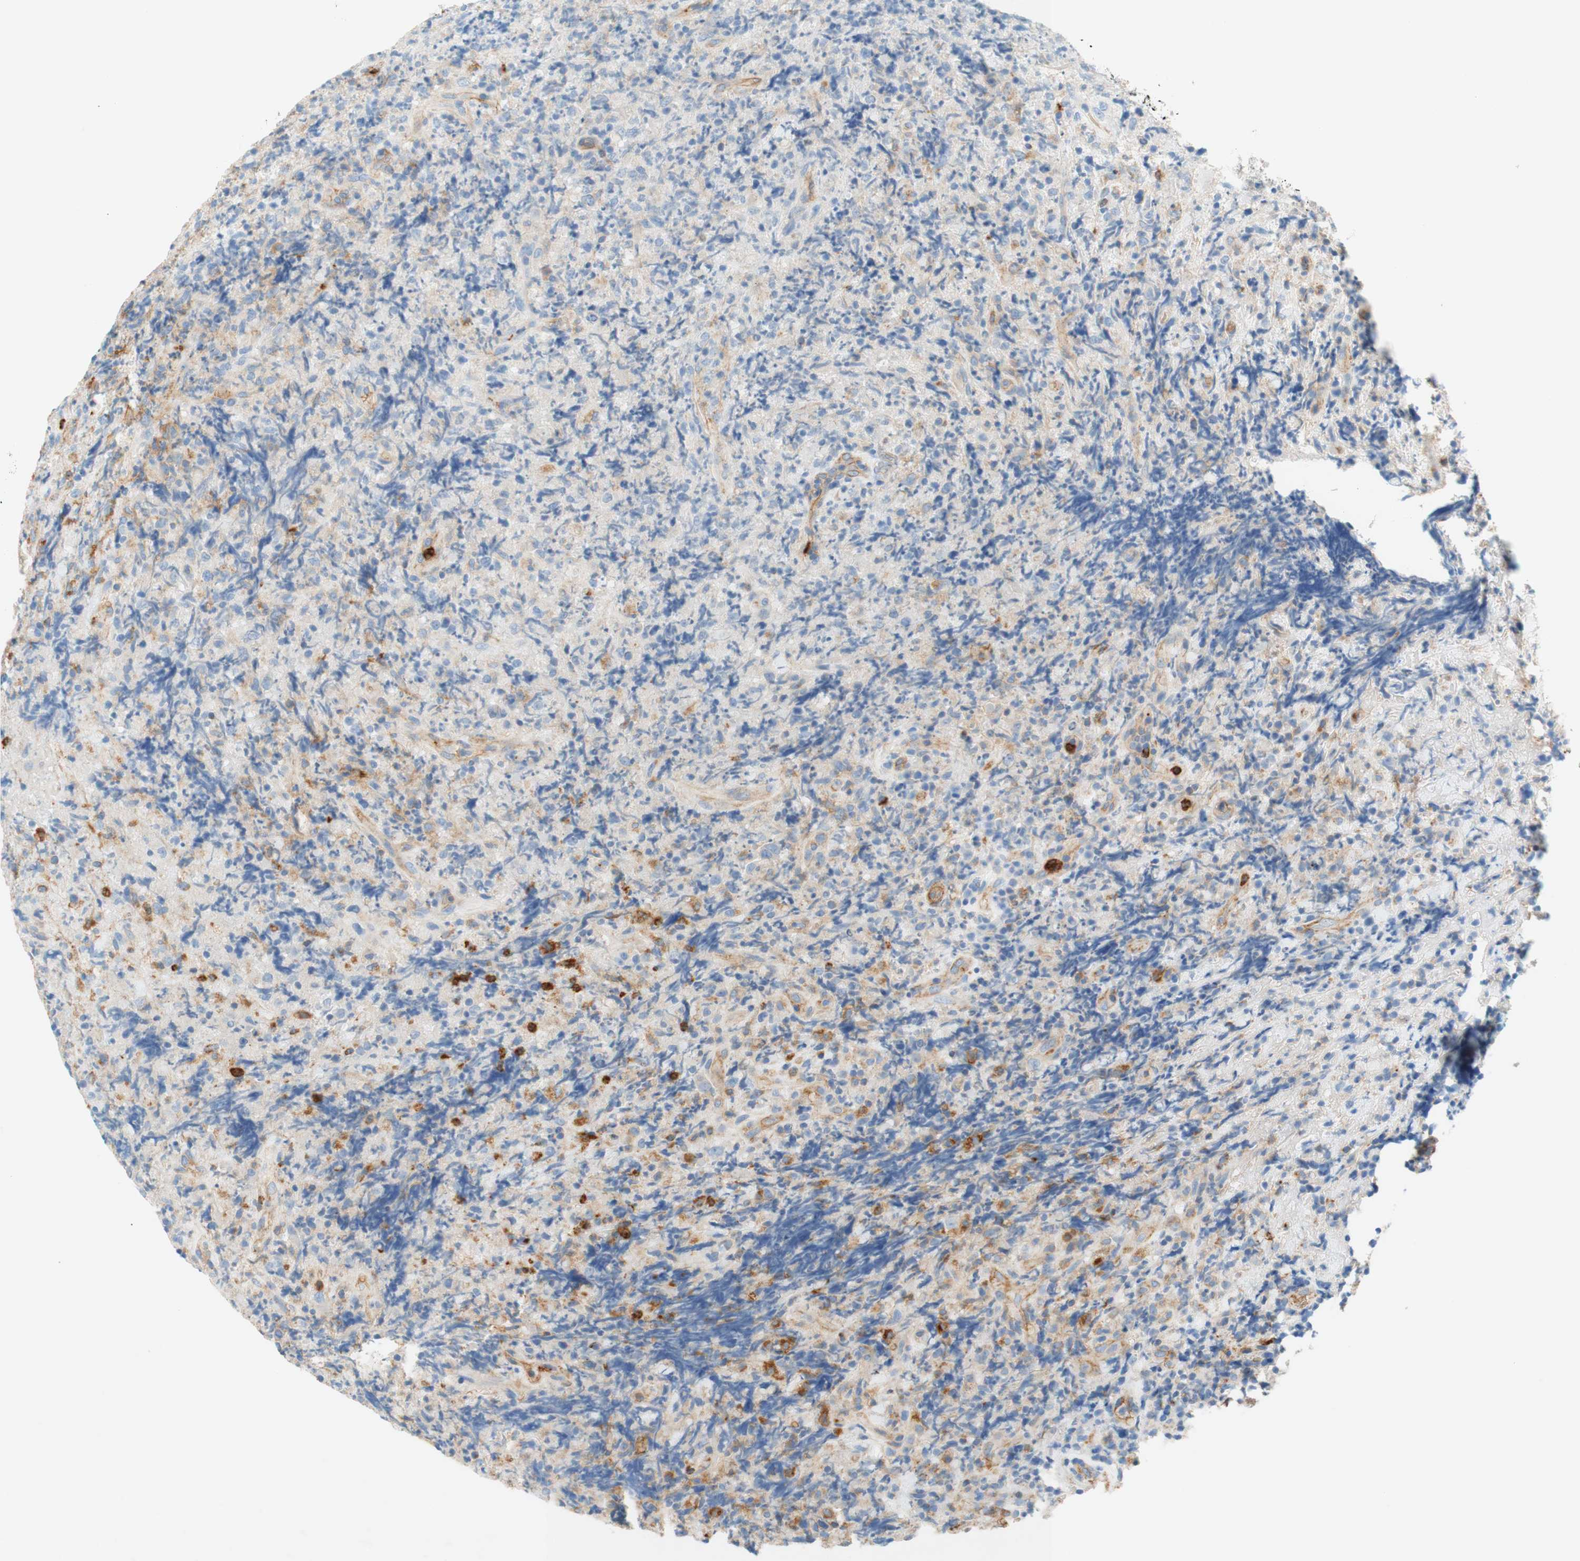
{"staining": {"intensity": "weak", "quantity": "<25%", "location": "cytoplasmic/membranous"}, "tissue": "lymphoma", "cell_type": "Tumor cells", "image_type": "cancer", "snomed": [{"axis": "morphology", "description": "Malignant lymphoma, non-Hodgkin's type, High grade"}, {"axis": "topography", "description": "Tonsil"}], "caption": "An immunohistochemistry histopathology image of lymphoma is shown. There is no staining in tumor cells of lymphoma.", "gene": "STOM", "patient": {"sex": "female", "age": 36}}